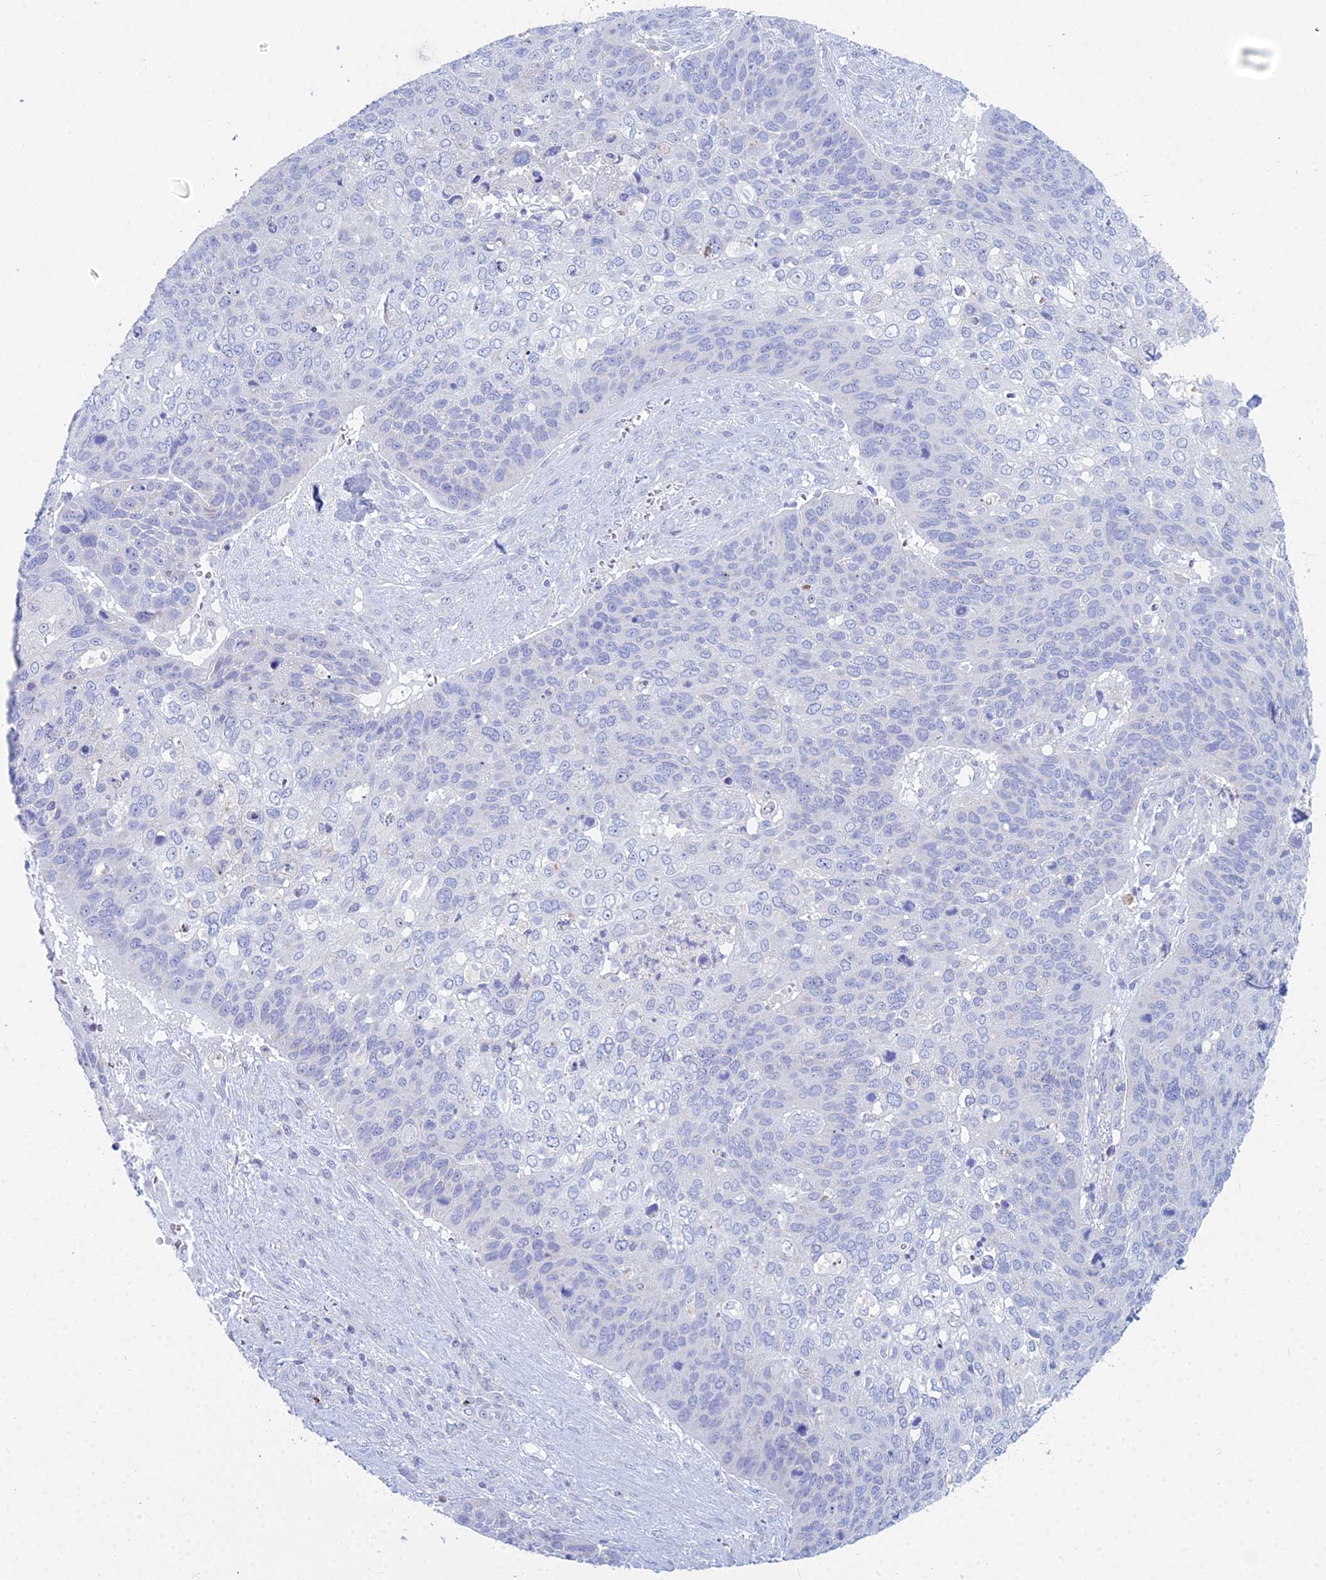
{"staining": {"intensity": "negative", "quantity": "none", "location": "none"}, "tissue": "skin cancer", "cell_type": "Tumor cells", "image_type": "cancer", "snomed": [{"axis": "morphology", "description": "Basal cell carcinoma"}, {"axis": "topography", "description": "Skin"}], "caption": "DAB (3,3'-diaminobenzidine) immunohistochemical staining of human basal cell carcinoma (skin) reveals no significant staining in tumor cells.", "gene": "PRR13", "patient": {"sex": "female", "age": 74}}